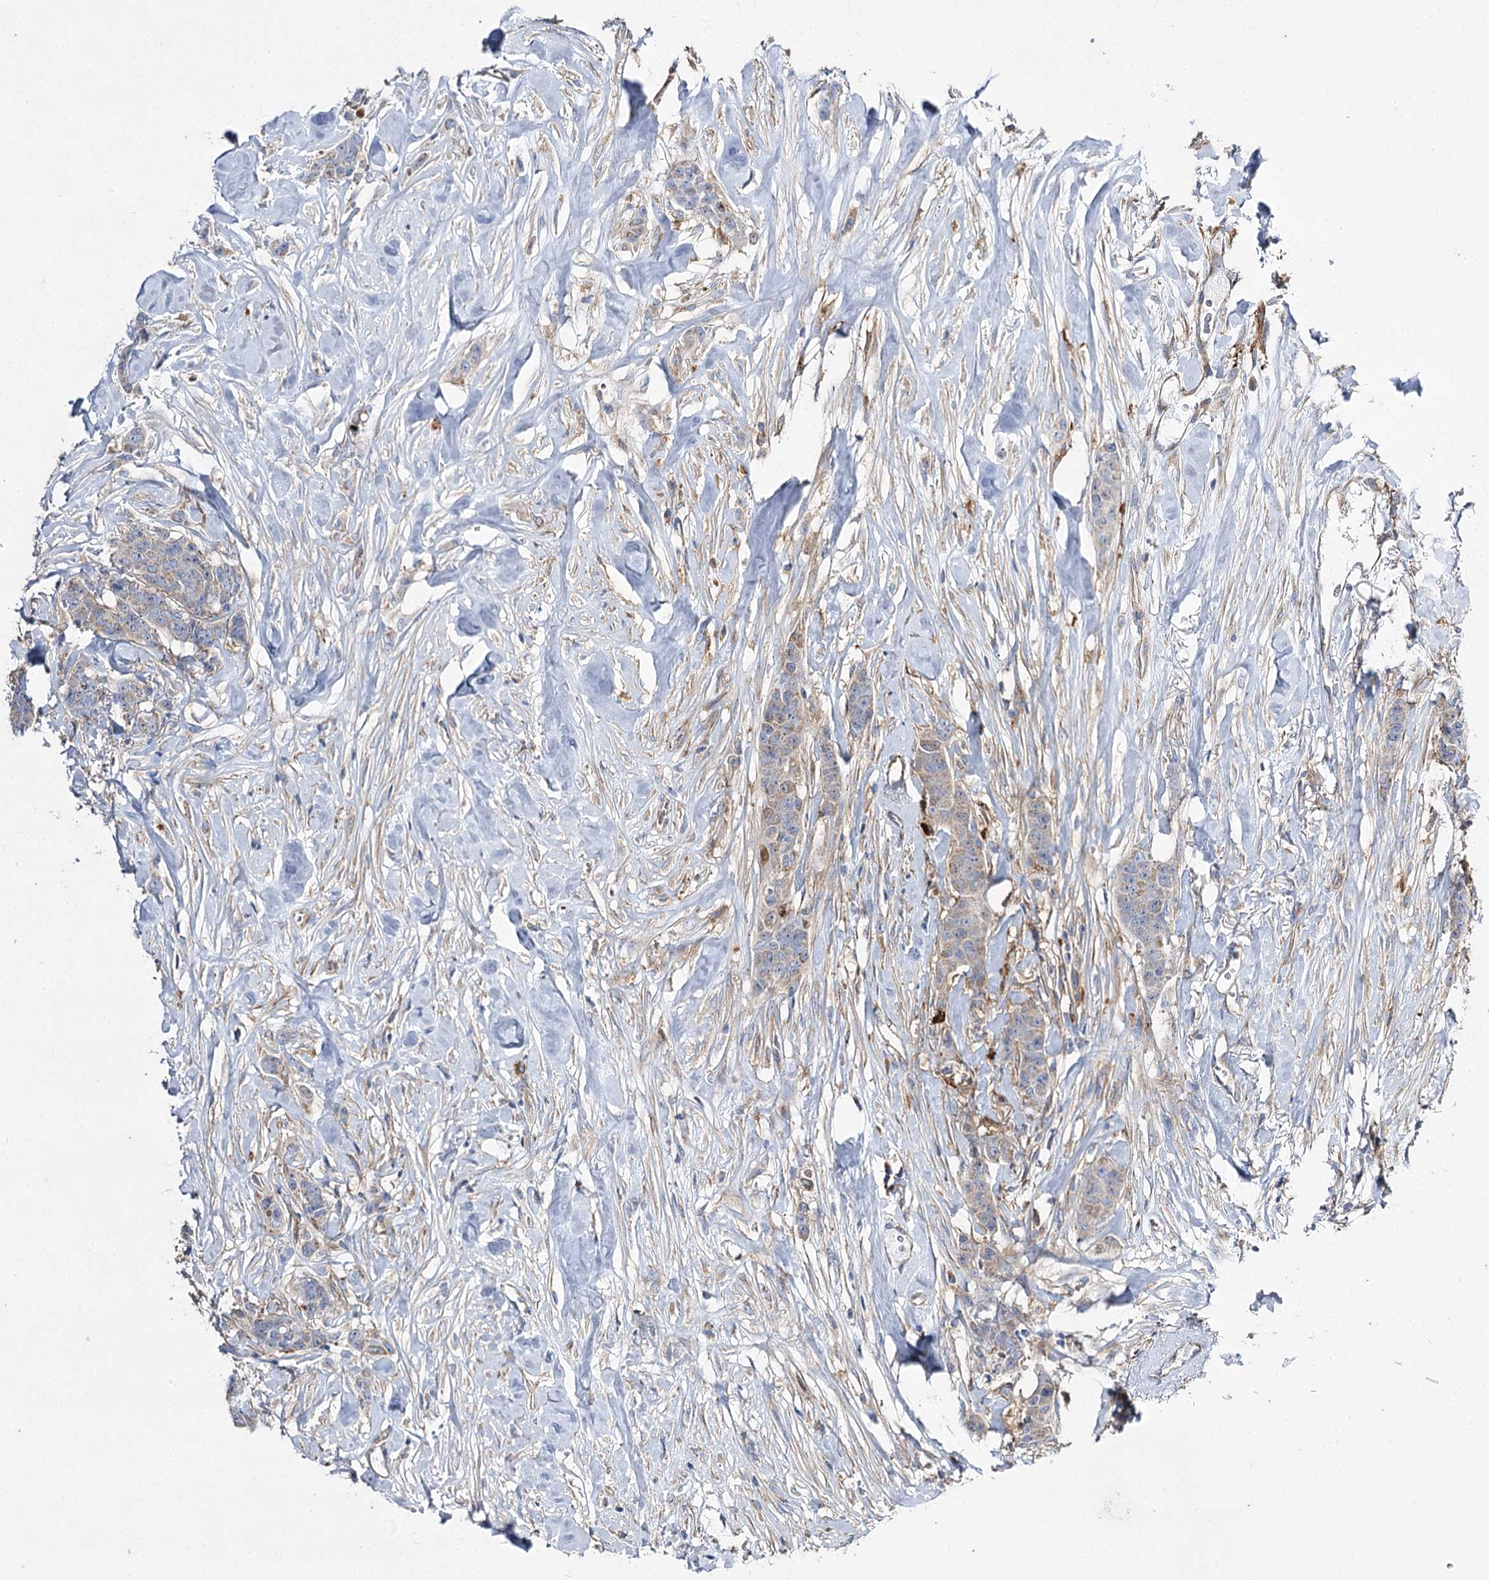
{"staining": {"intensity": "negative", "quantity": "none", "location": "none"}, "tissue": "breast cancer", "cell_type": "Tumor cells", "image_type": "cancer", "snomed": [{"axis": "morphology", "description": "Duct carcinoma"}, {"axis": "topography", "description": "Breast"}], "caption": "This is an IHC image of human breast cancer. There is no positivity in tumor cells.", "gene": "RMDN2", "patient": {"sex": "female", "age": 40}}